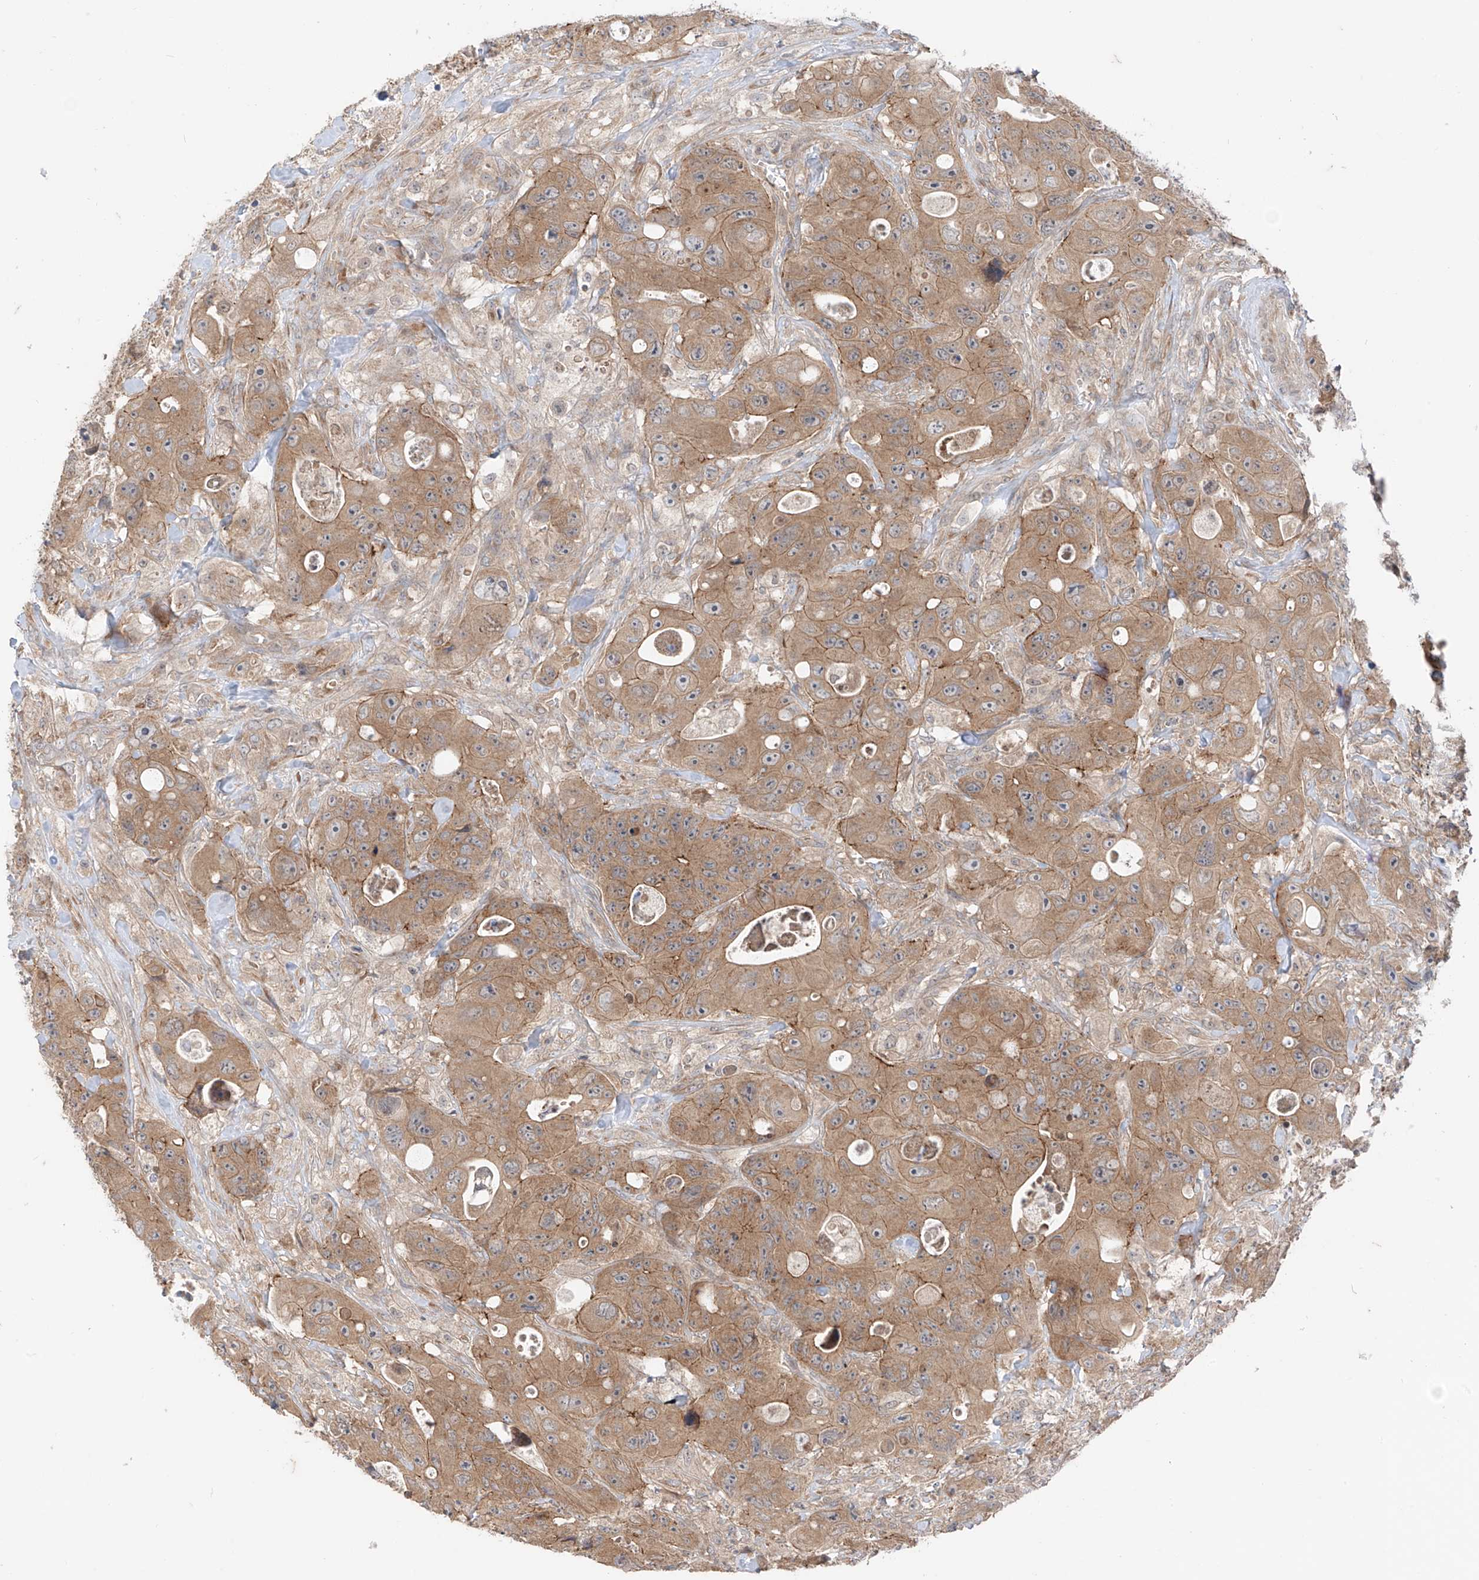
{"staining": {"intensity": "moderate", "quantity": ">75%", "location": "cytoplasmic/membranous"}, "tissue": "colorectal cancer", "cell_type": "Tumor cells", "image_type": "cancer", "snomed": [{"axis": "morphology", "description": "Adenocarcinoma, NOS"}, {"axis": "topography", "description": "Colon"}], "caption": "Tumor cells reveal medium levels of moderate cytoplasmic/membranous staining in approximately >75% of cells in colorectal cancer. (brown staining indicates protein expression, while blue staining denotes nuclei).", "gene": "MTUS2", "patient": {"sex": "female", "age": 46}}